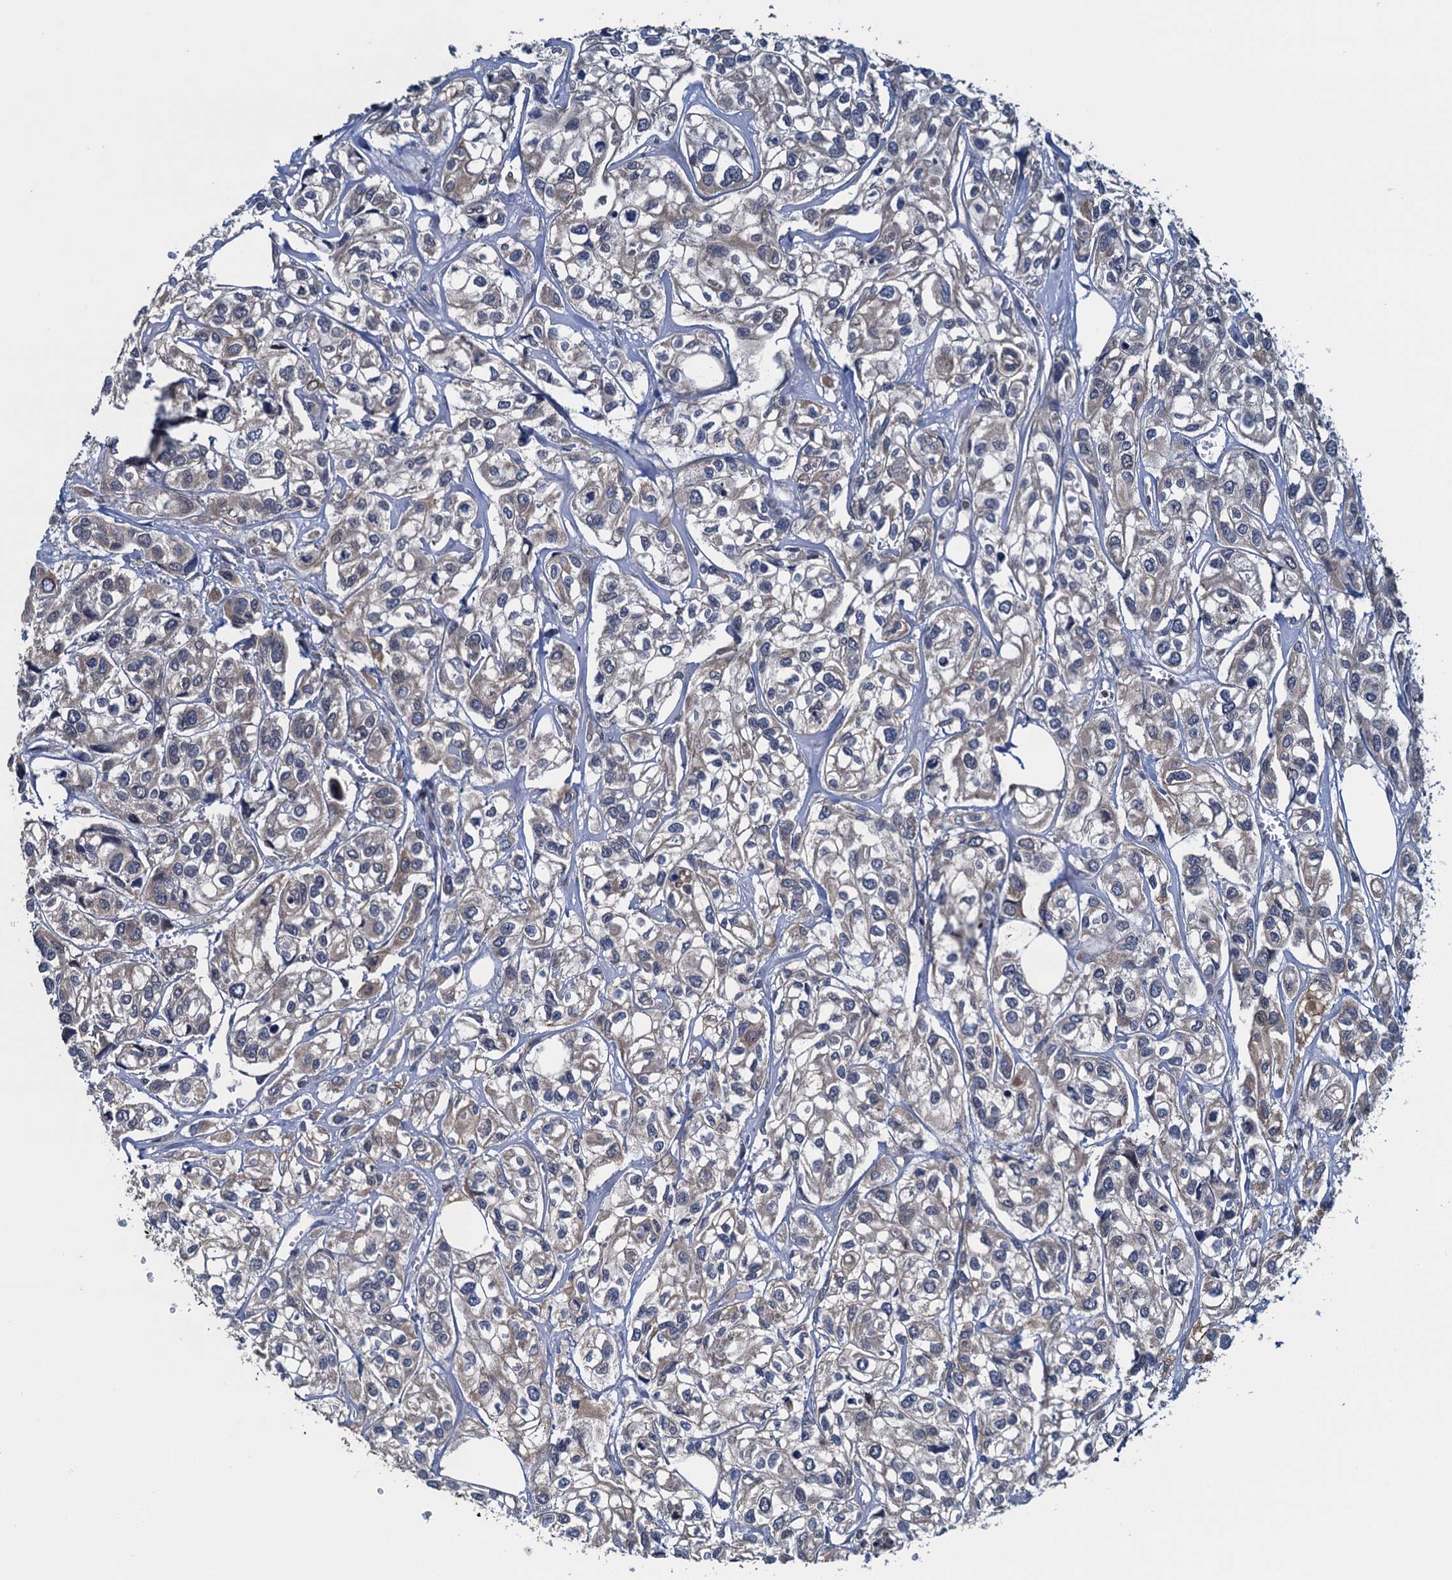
{"staining": {"intensity": "weak", "quantity": "25%-75%", "location": "cytoplasmic/membranous"}, "tissue": "urothelial cancer", "cell_type": "Tumor cells", "image_type": "cancer", "snomed": [{"axis": "morphology", "description": "Urothelial carcinoma, High grade"}, {"axis": "topography", "description": "Urinary bladder"}], "caption": "Brown immunohistochemical staining in urothelial cancer displays weak cytoplasmic/membranous staining in about 25%-75% of tumor cells.", "gene": "RNF125", "patient": {"sex": "male", "age": 67}}